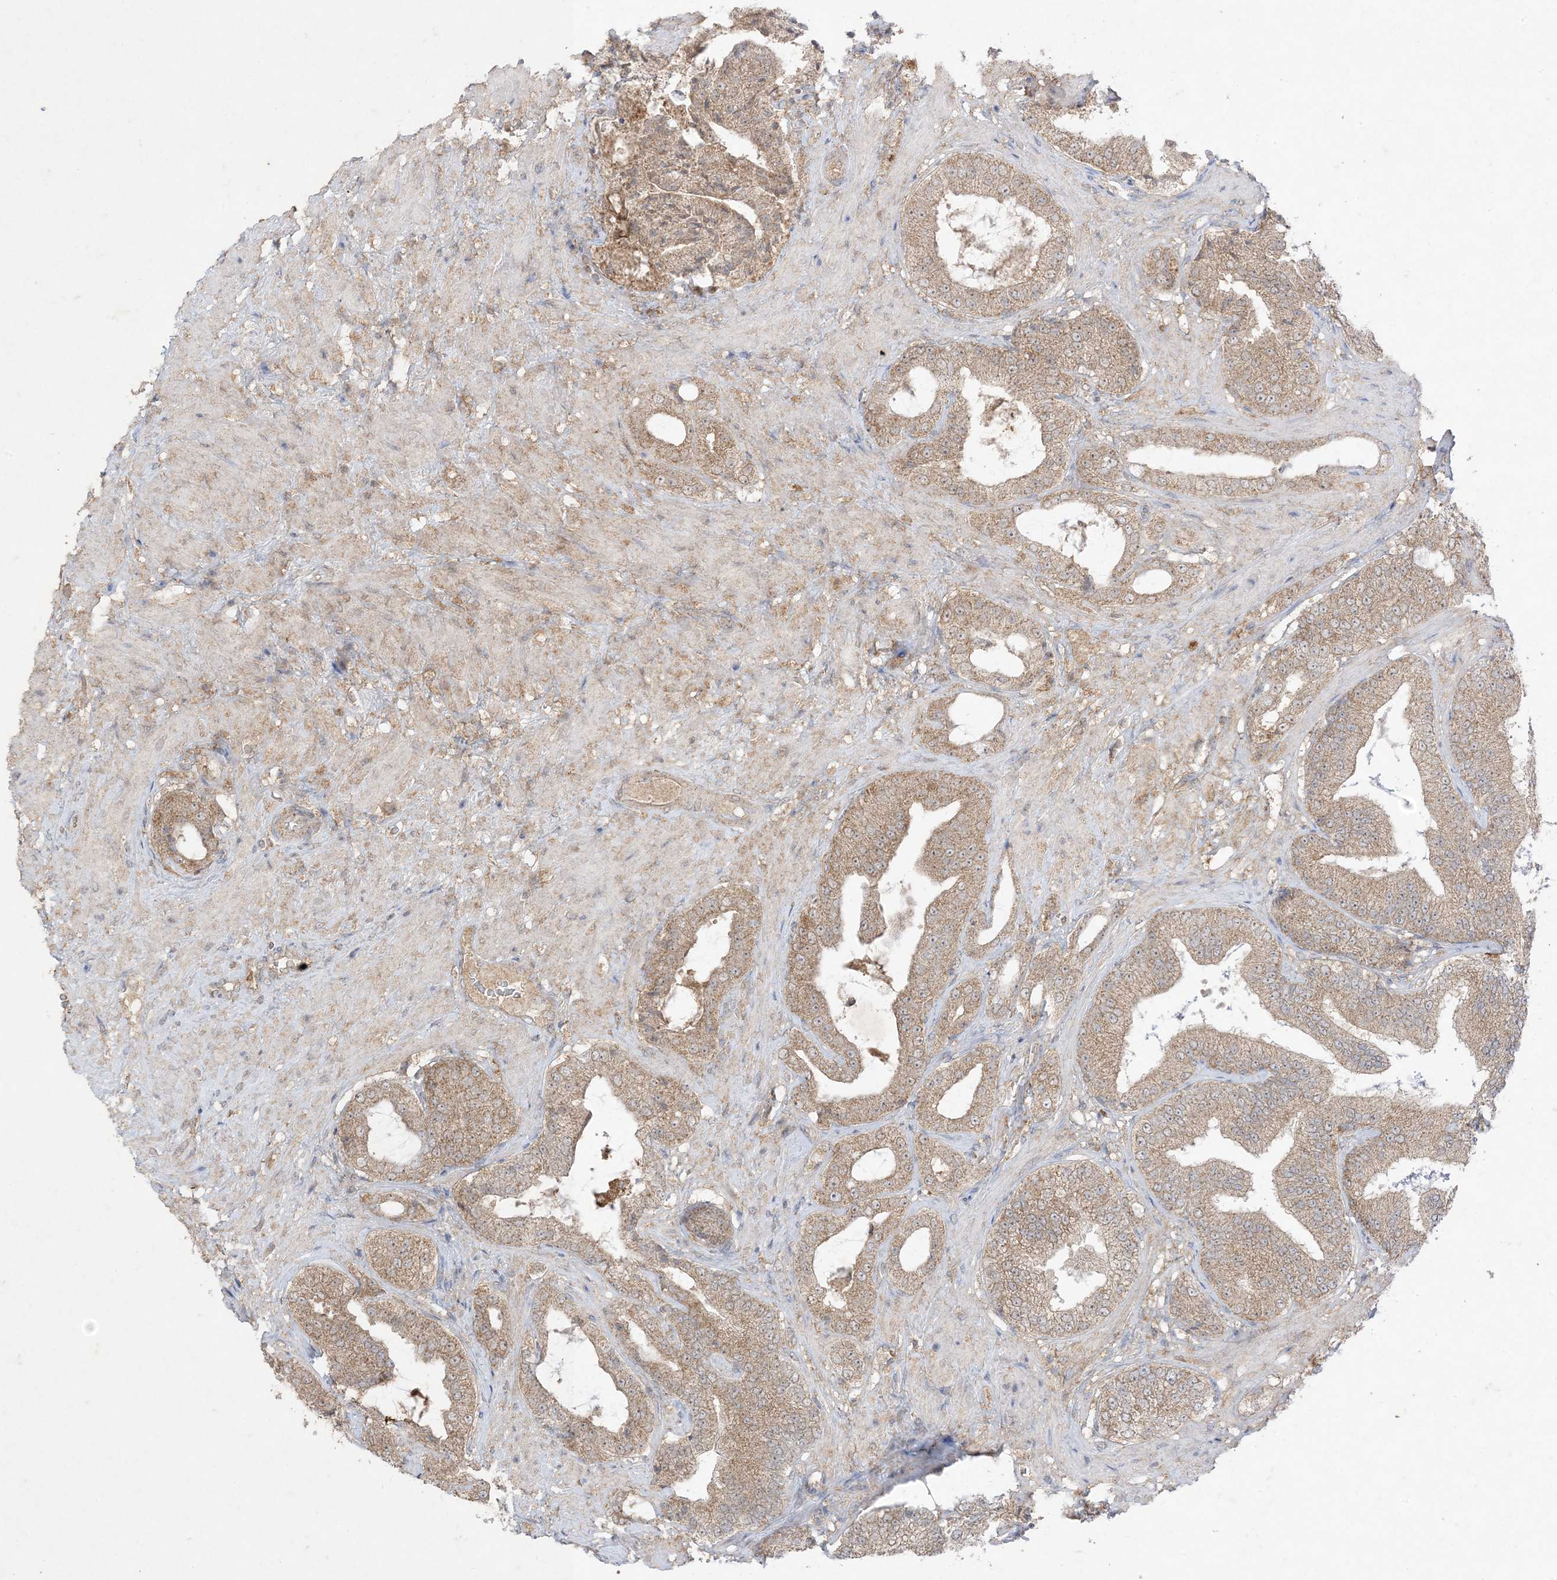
{"staining": {"intensity": "moderate", "quantity": ">75%", "location": "cytoplasmic/membranous"}, "tissue": "prostate cancer", "cell_type": "Tumor cells", "image_type": "cancer", "snomed": [{"axis": "morphology", "description": "Adenocarcinoma, Low grade"}, {"axis": "topography", "description": "Prostate"}], "caption": "Prostate cancer stained for a protein (brown) demonstrates moderate cytoplasmic/membranous positive staining in about >75% of tumor cells.", "gene": "UBE2C", "patient": {"sex": "male", "age": 63}}